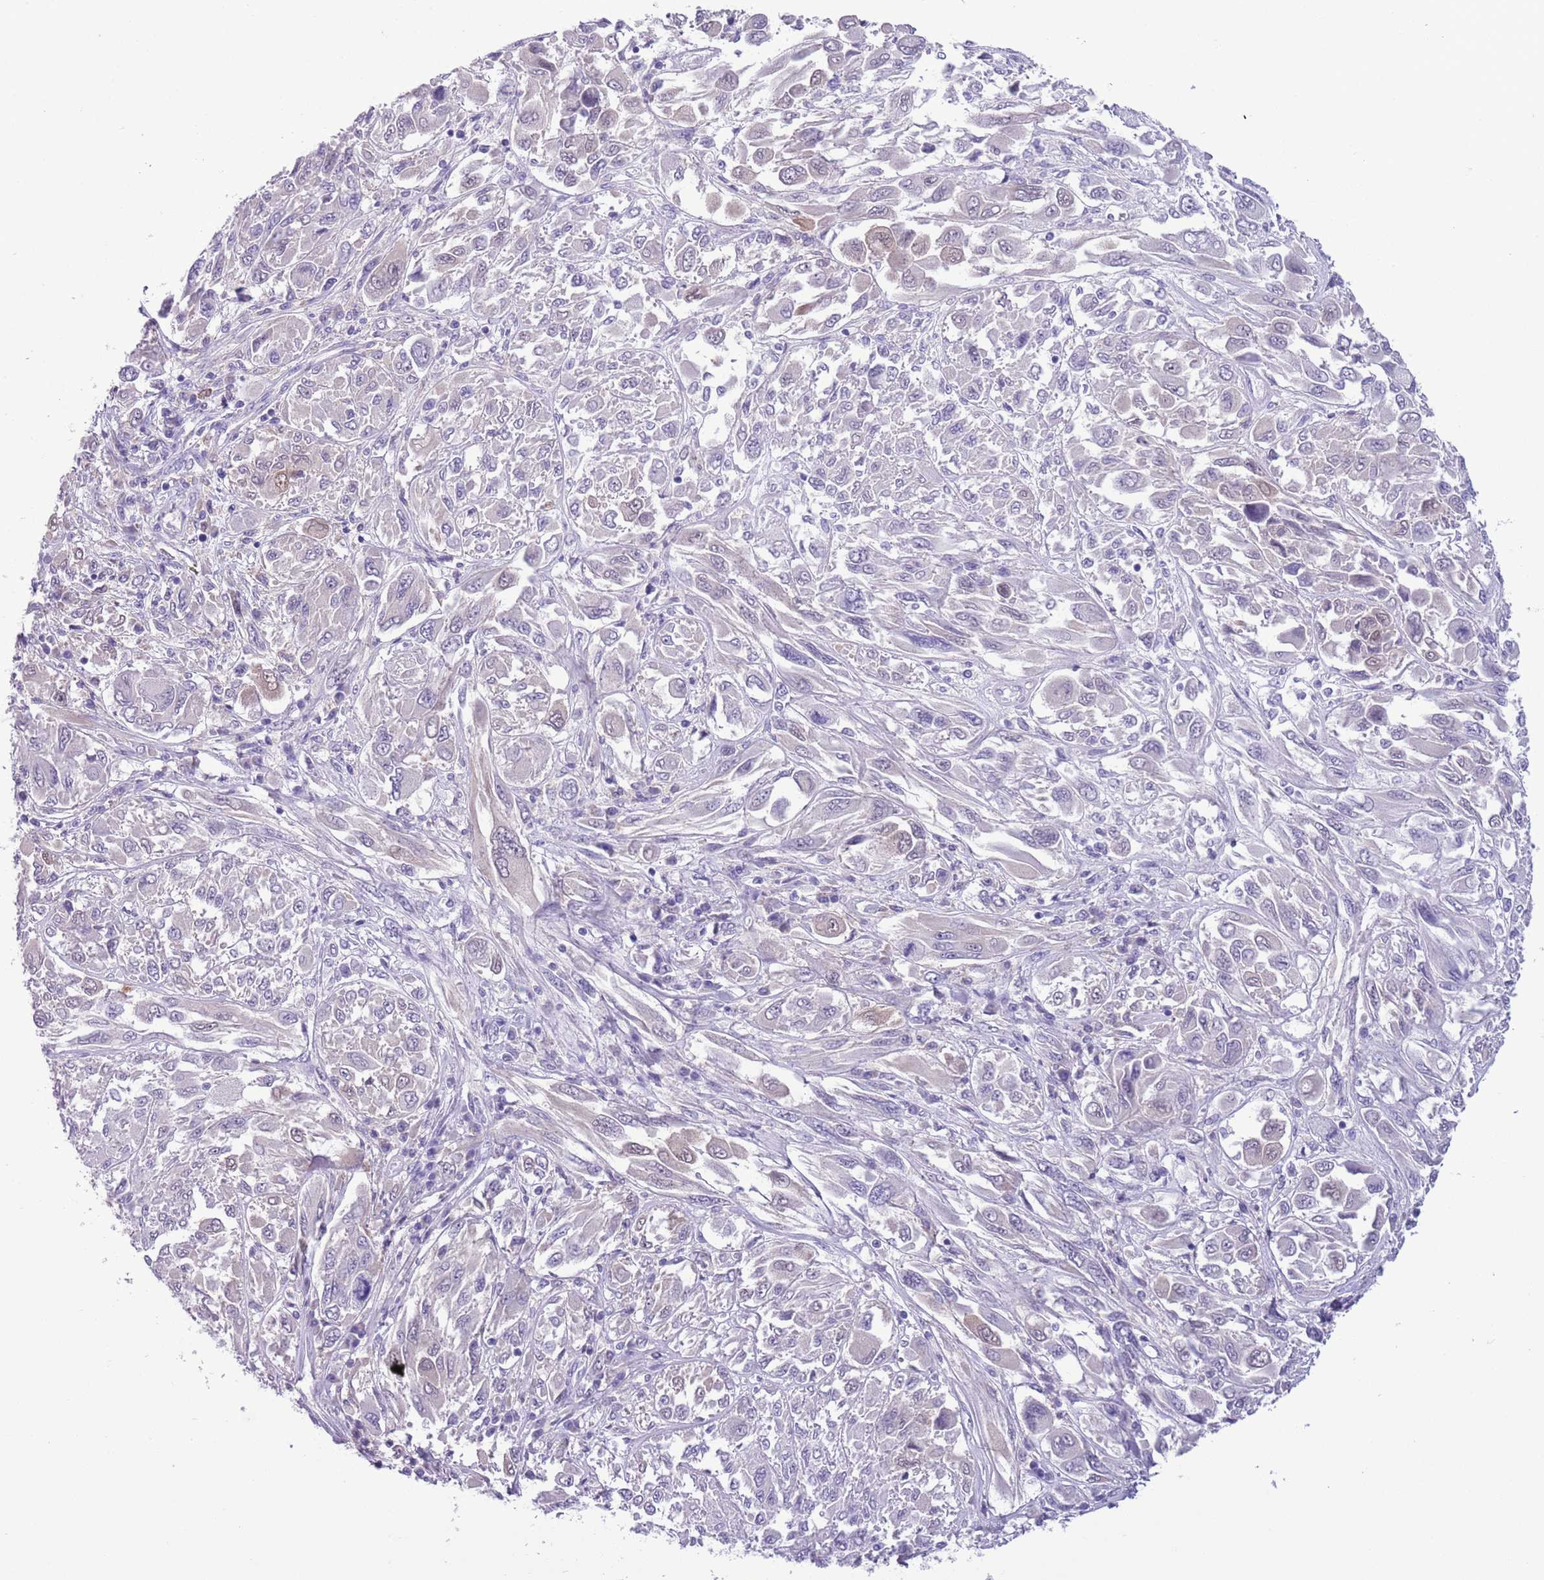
{"staining": {"intensity": "negative", "quantity": "none", "location": "none"}, "tissue": "melanoma", "cell_type": "Tumor cells", "image_type": "cancer", "snomed": [{"axis": "morphology", "description": "Malignant melanoma, NOS"}, {"axis": "topography", "description": "Skin"}], "caption": "An immunohistochemistry micrograph of malignant melanoma is shown. There is no staining in tumor cells of malignant melanoma.", "gene": "PFKFB2", "patient": {"sex": "female", "age": 91}}